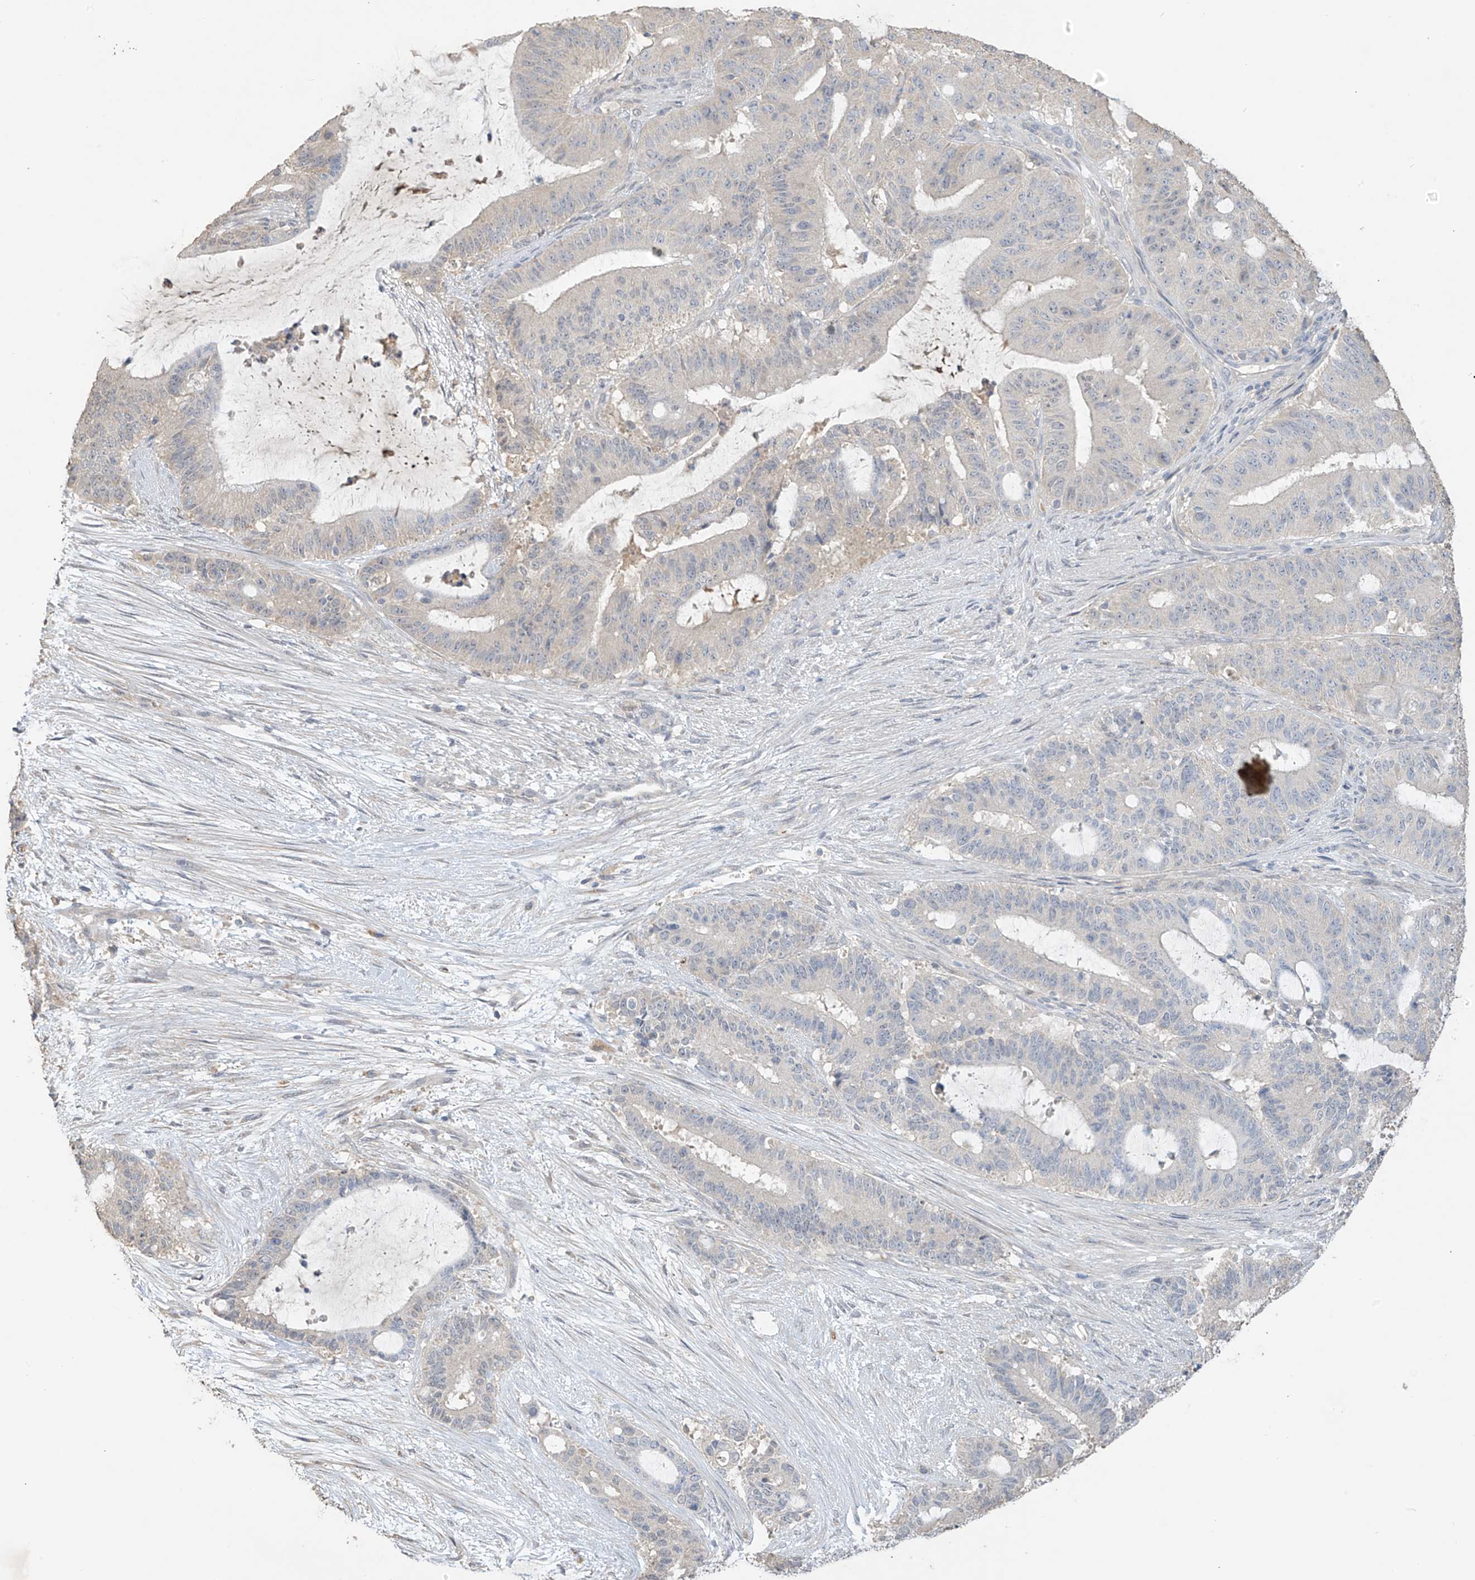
{"staining": {"intensity": "negative", "quantity": "none", "location": "none"}, "tissue": "liver cancer", "cell_type": "Tumor cells", "image_type": "cancer", "snomed": [{"axis": "morphology", "description": "Normal tissue, NOS"}, {"axis": "morphology", "description": "Cholangiocarcinoma"}, {"axis": "topography", "description": "Liver"}, {"axis": "topography", "description": "Peripheral nerve tissue"}], "caption": "An image of cholangiocarcinoma (liver) stained for a protein displays no brown staining in tumor cells. Brightfield microscopy of IHC stained with DAB (3,3'-diaminobenzidine) (brown) and hematoxylin (blue), captured at high magnification.", "gene": "SLFN14", "patient": {"sex": "female", "age": 73}}